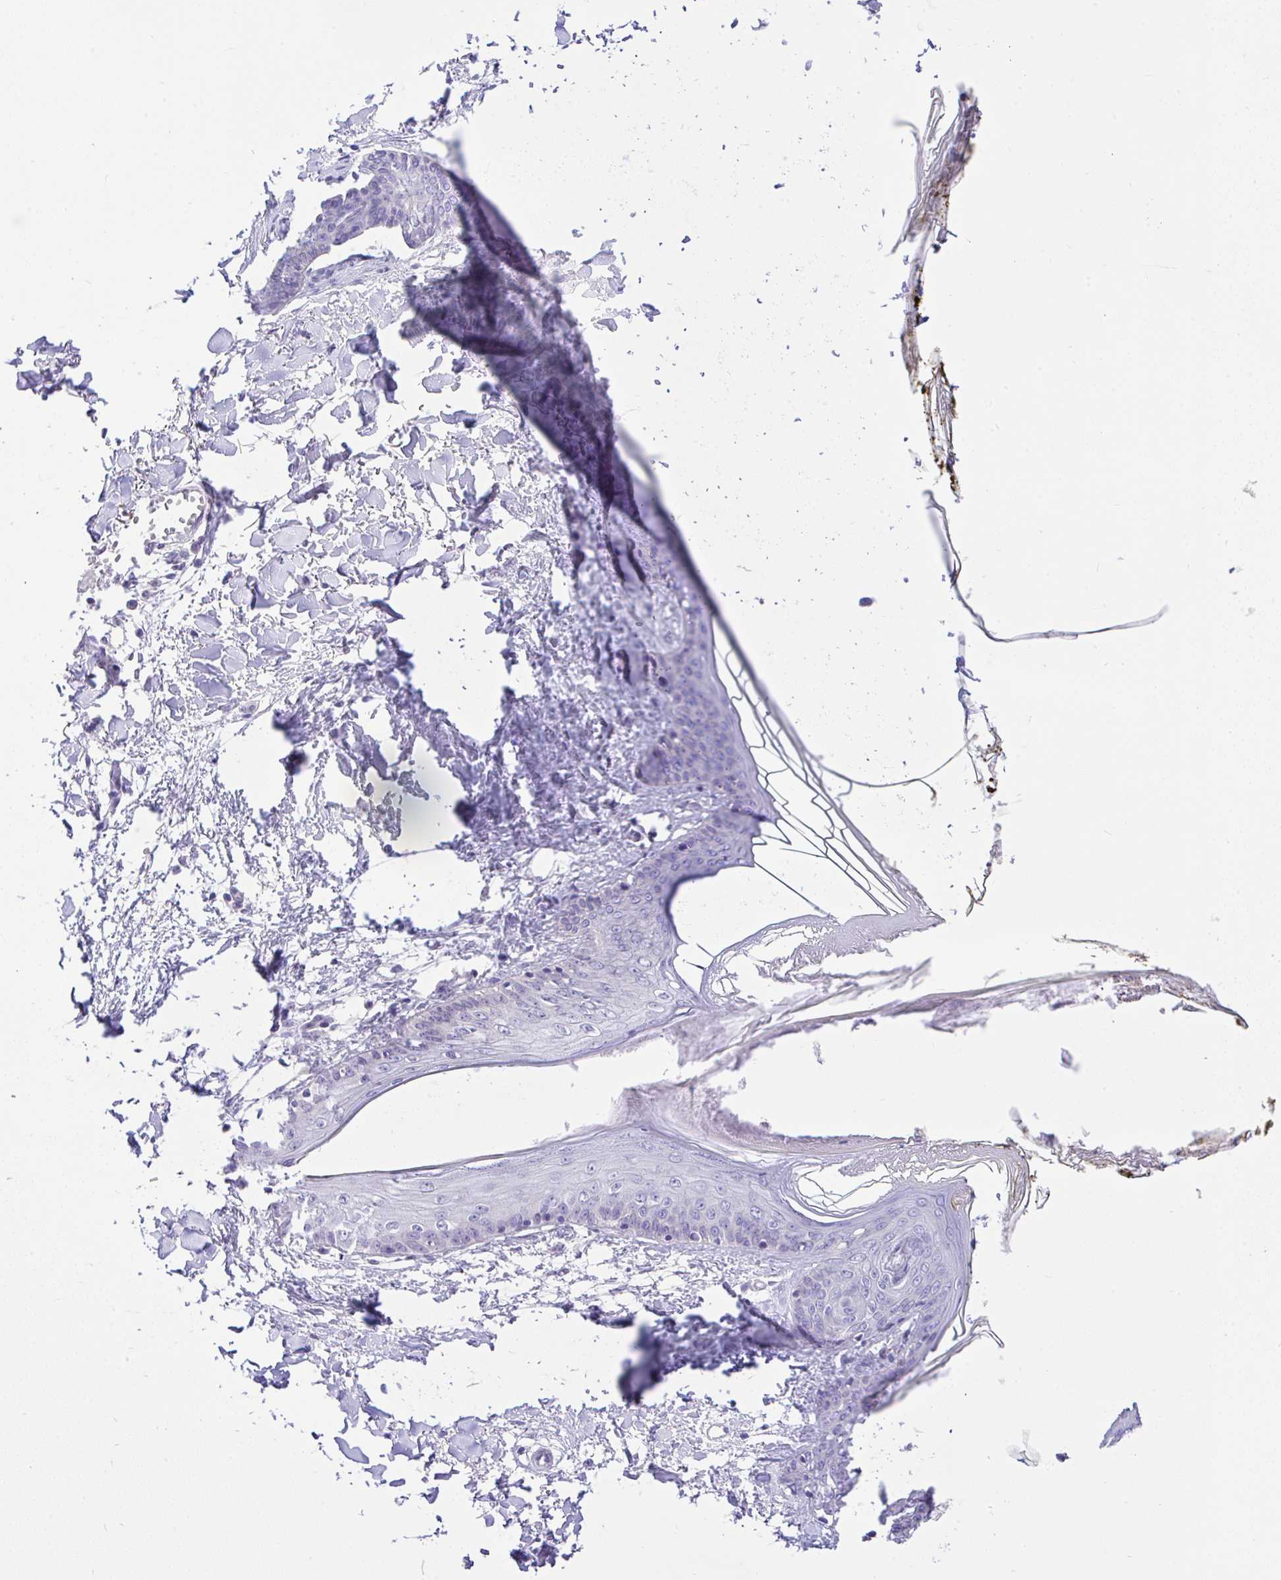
{"staining": {"intensity": "negative", "quantity": "none", "location": "none"}, "tissue": "skin", "cell_type": "Fibroblasts", "image_type": "normal", "snomed": [{"axis": "morphology", "description": "Normal tissue, NOS"}, {"axis": "topography", "description": "Skin"}], "caption": "High magnification brightfield microscopy of benign skin stained with DAB (brown) and counterstained with hematoxylin (blue): fibroblasts show no significant expression. Brightfield microscopy of immunohistochemistry stained with DAB (3,3'-diaminobenzidine) (brown) and hematoxylin (blue), captured at high magnification.", "gene": "ANO4", "patient": {"sex": "female", "age": 34}}